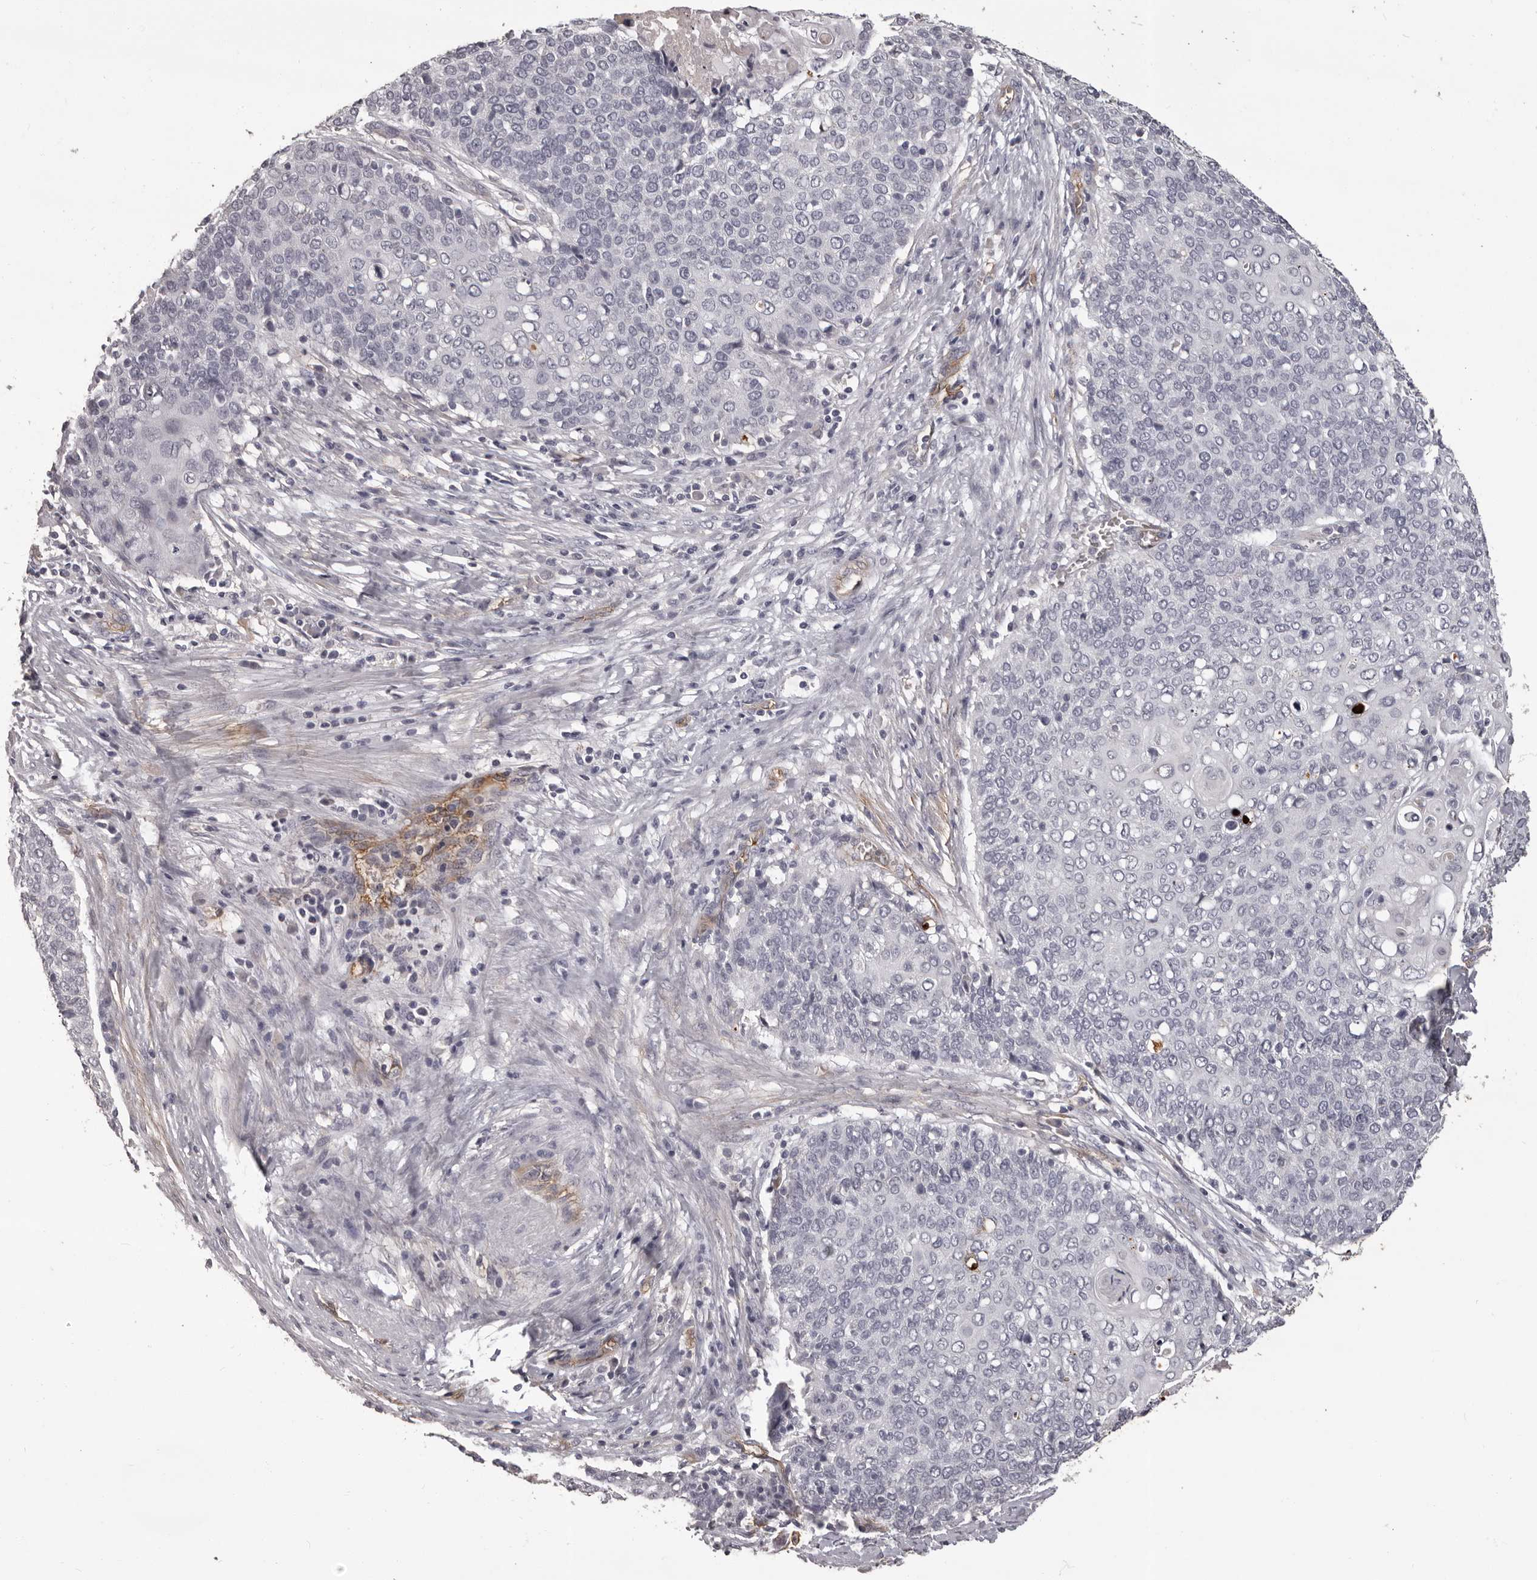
{"staining": {"intensity": "negative", "quantity": "none", "location": "none"}, "tissue": "cervical cancer", "cell_type": "Tumor cells", "image_type": "cancer", "snomed": [{"axis": "morphology", "description": "Squamous cell carcinoma, NOS"}, {"axis": "topography", "description": "Cervix"}], "caption": "There is no significant expression in tumor cells of squamous cell carcinoma (cervical).", "gene": "GPR78", "patient": {"sex": "female", "age": 39}}